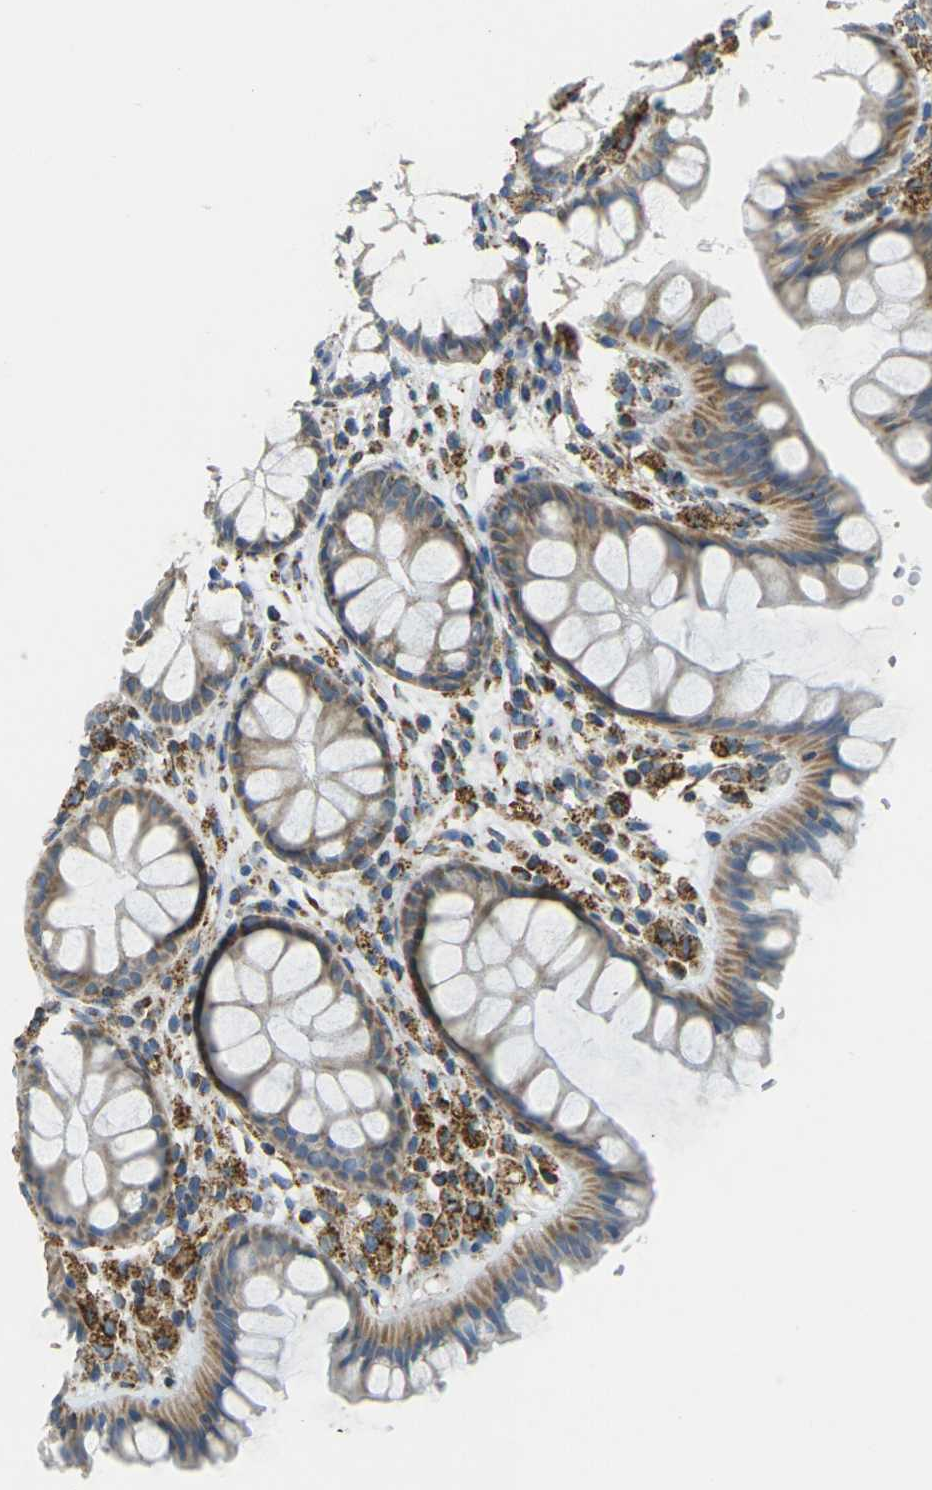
{"staining": {"intensity": "moderate", "quantity": ">75%", "location": "cytoplasmic/membranous"}, "tissue": "colon", "cell_type": "Endothelial cells", "image_type": "normal", "snomed": [{"axis": "morphology", "description": "Normal tissue, NOS"}, {"axis": "topography", "description": "Colon"}], "caption": "The image reveals immunohistochemical staining of normal colon. There is moderate cytoplasmic/membranous staining is identified in about >75% of endothelial cells. (DAB = brown stain, brightfield microscopy at high magnification).", "gene": "CYB5R1", "patient": {"sex": "female", "age": 55}}